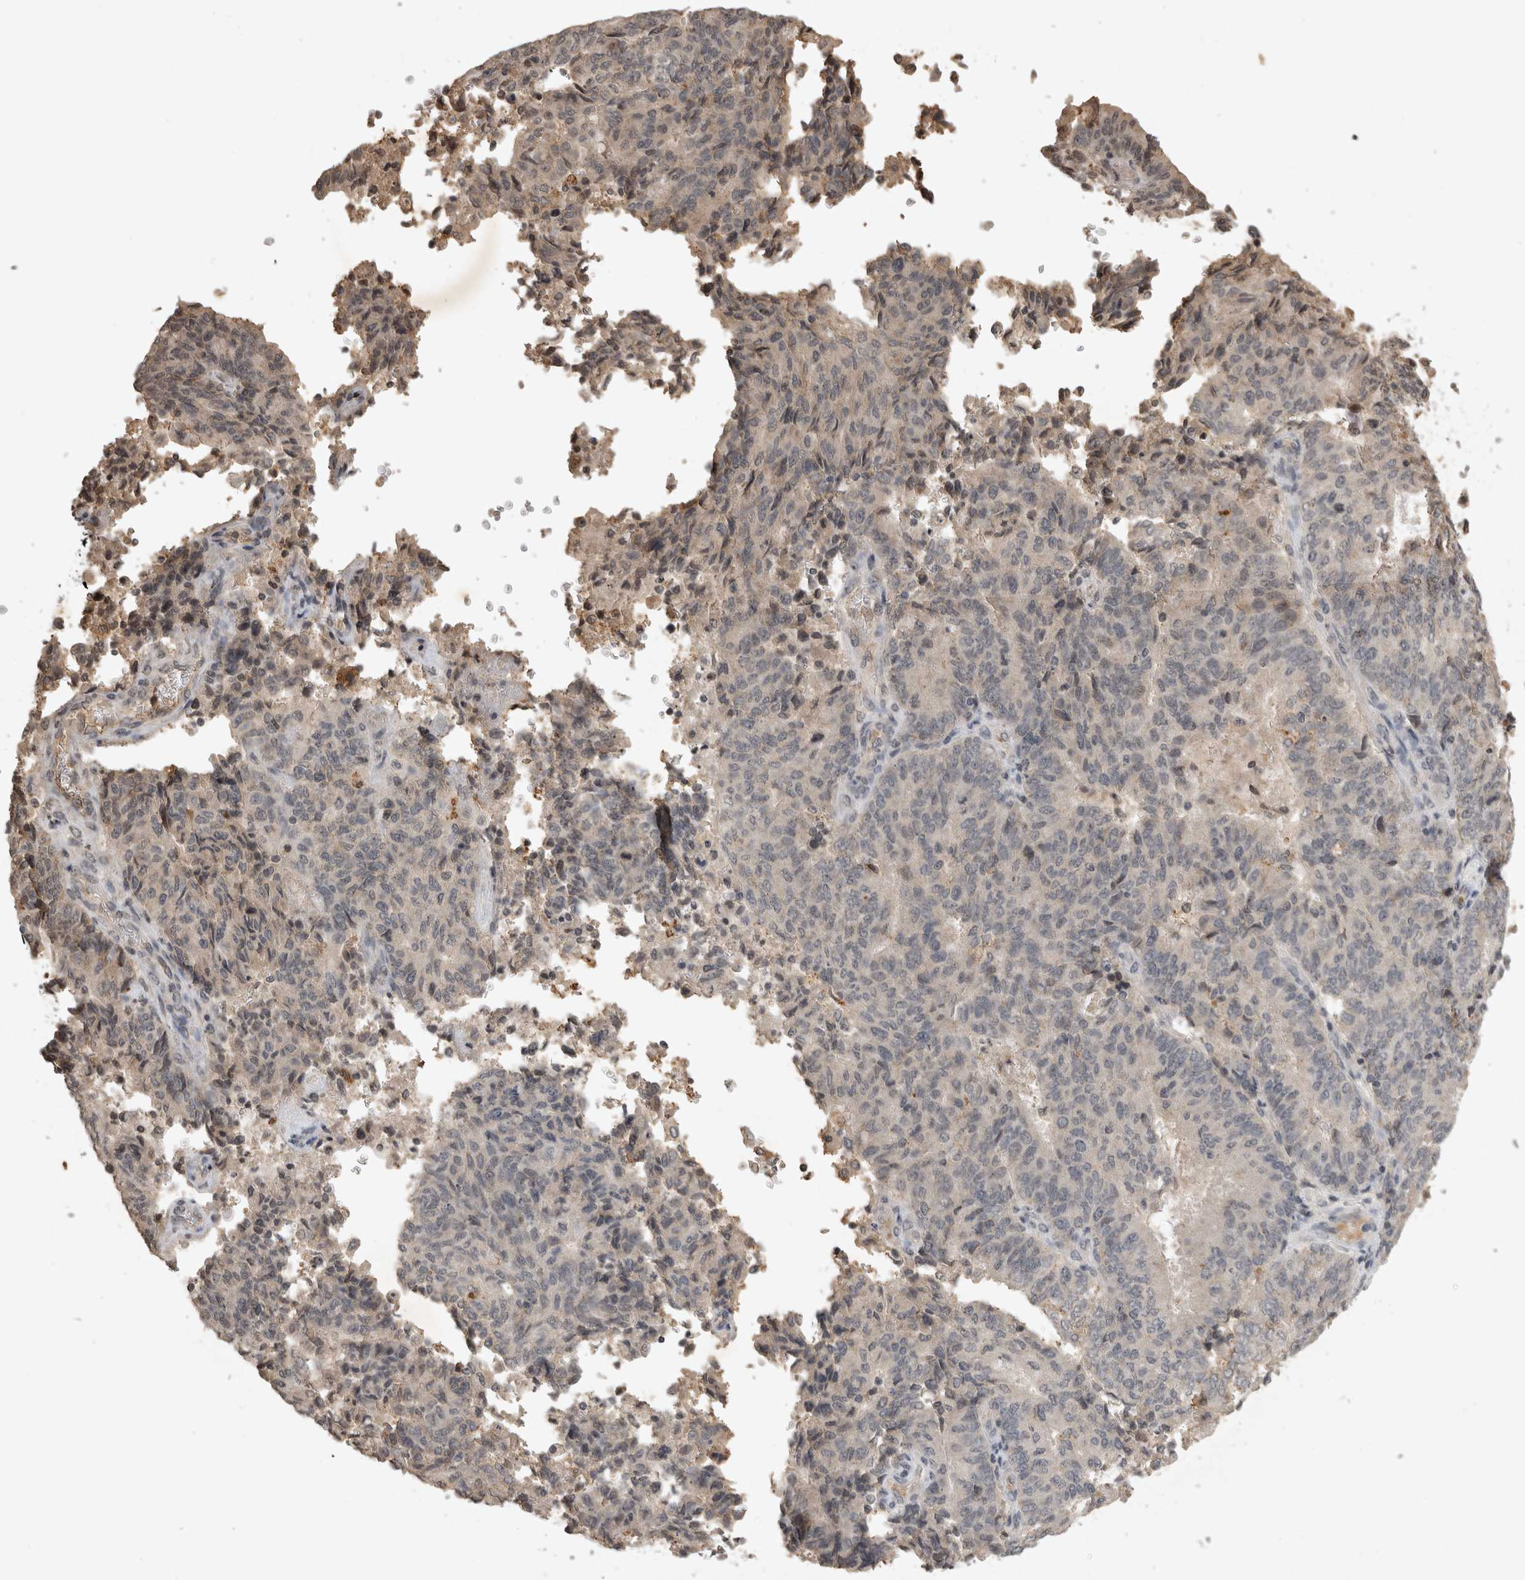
{"staining": {"intensity": "negative", "quantity": "none", "location": "none"}, "tissue": "endometrial cancer", "cell_type": "Tumor cells", "image_type": "cancer", "snomed": [{"axis": "morphology", "description": "Adenocarcinoma, NOS"}, {"axis": "topography", "description": "Endometrium"}], "caption": "Photomicrograph shows no significant protein staining in tumor cells of endometrial adenocarcinoma.", "gene": "HRK", "patient": {"sex": "female", "age": 80}}